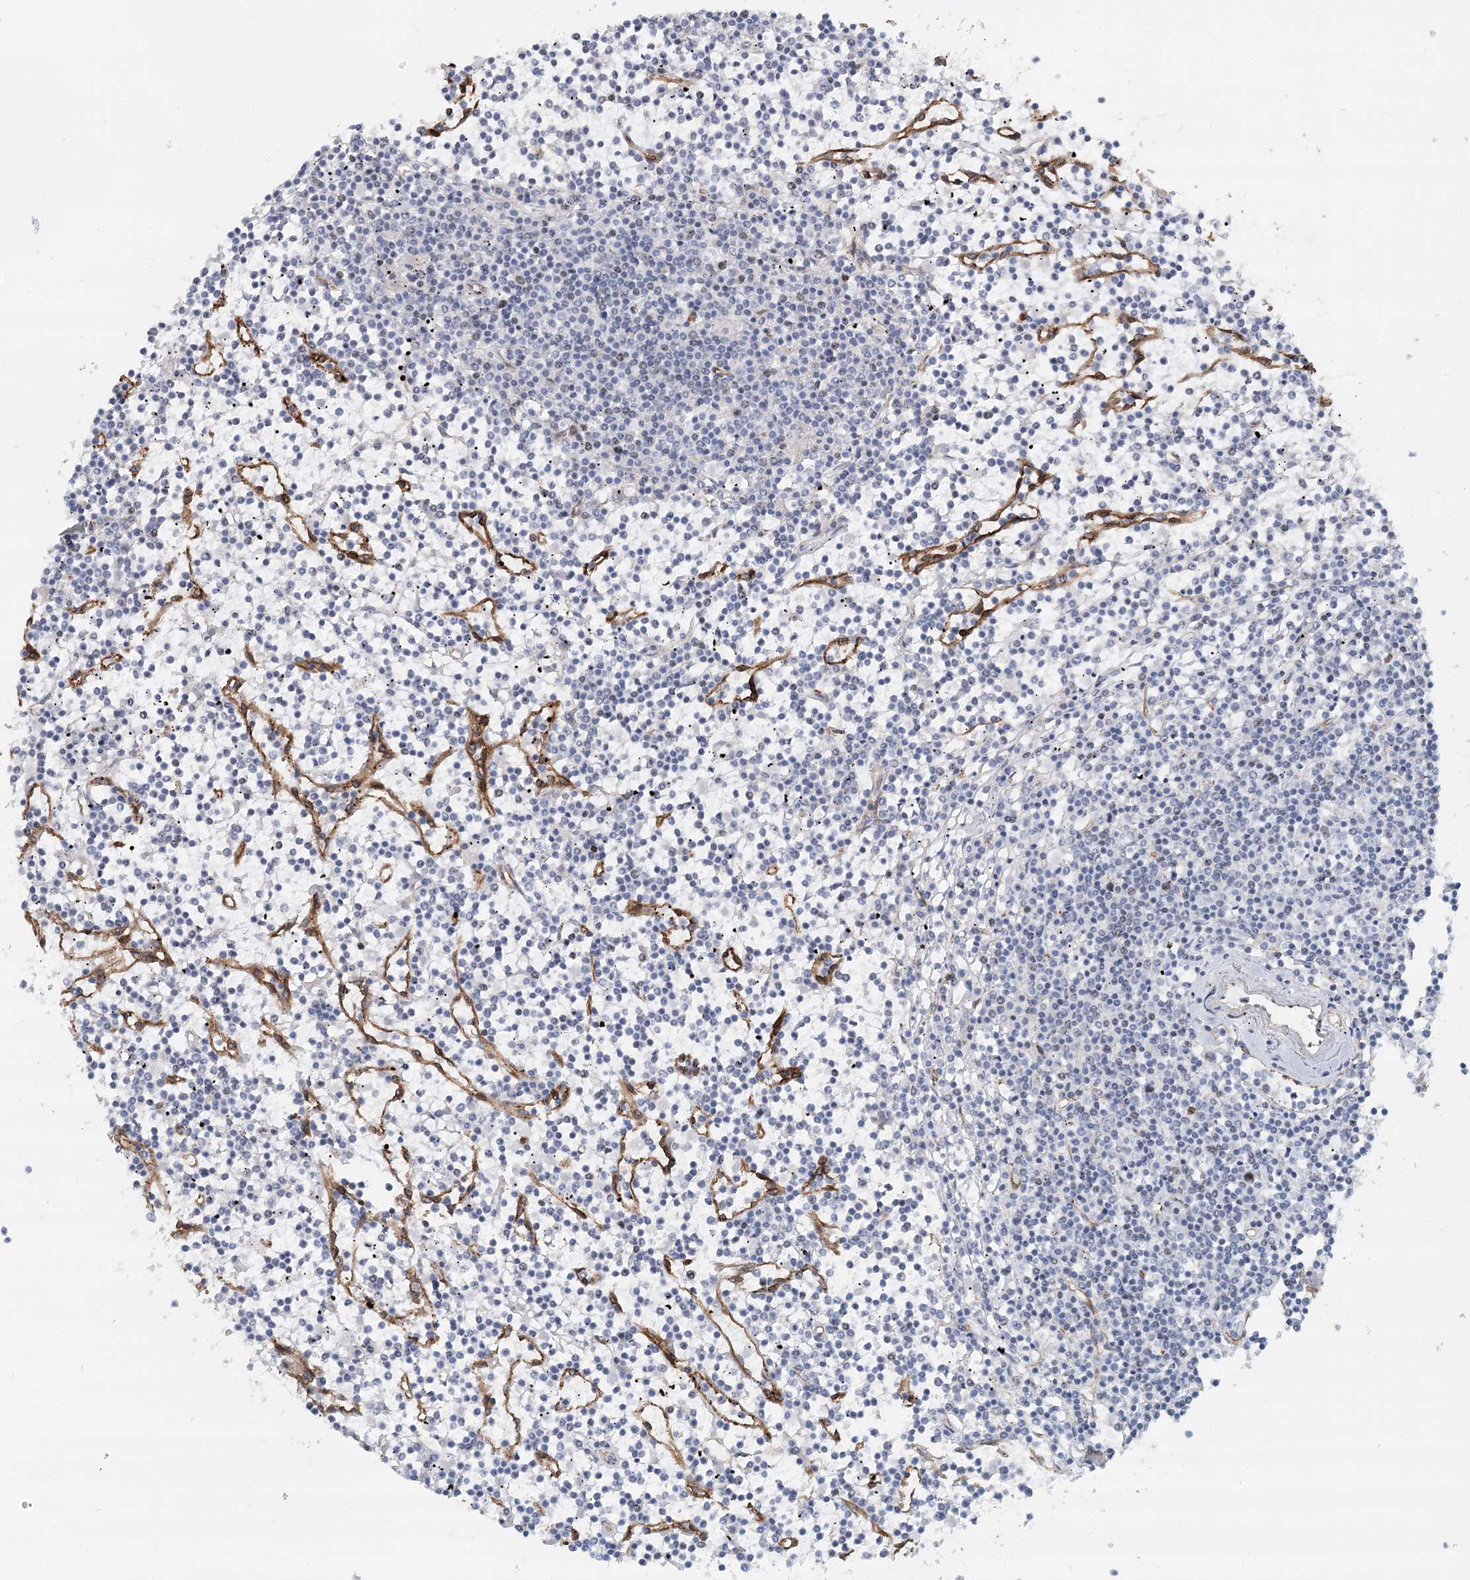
{"staining": {"intensity": "negative", "quantity": "none", "location": "none"}, "tissue": "lymphoma", "cell_type": "Tumor cells", "image_type": "cancer", "snomed": [{"axis": "morphology", "description": "Malignant lymphoma, non-Hodgkin's type, Low grade"}, {"axis": "topography", "description": "Spleen"}], "caption": "A high-resolution photomicrograph shows immunohistochemistry staining of low-grade malignant lymphoma, non-Hodgkin's type, which demonstrates no significant expression in tumor cells.", "gene": "ZFYVE28", "patient": {"sex": "female", "age": 19}}